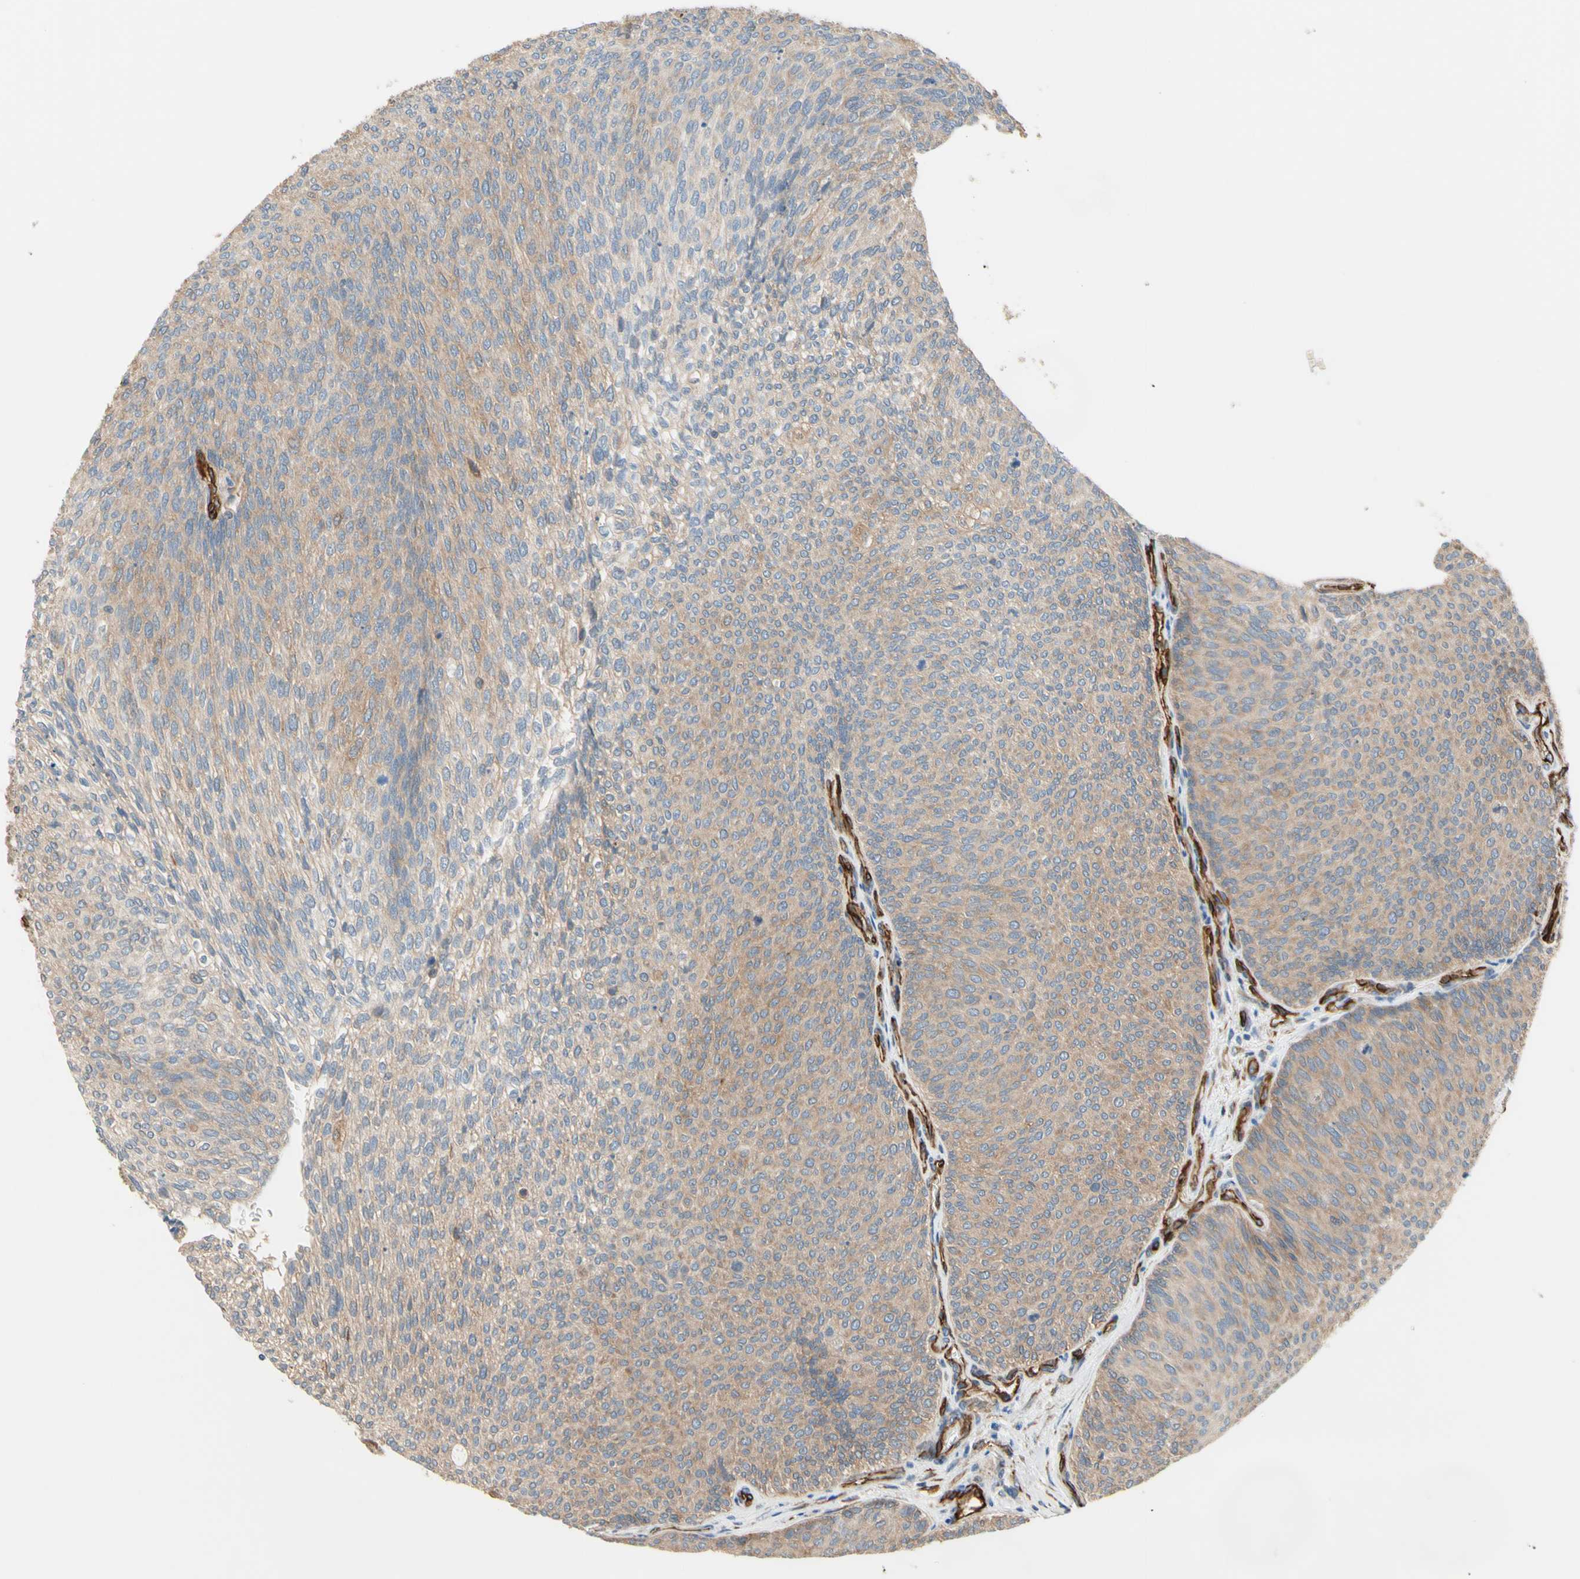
{"staining": {"intensity": "weak", "quantity": "25%-75%", "location": "cytoplasmic/membranous"}, "tissue": "urothelial cancer", "cell_type": "Tumor cells", "image_type": "cancer", "snomed": [{"axis": "morphology", "description": "Urothelial carcinoma, Low grade"}, {"axis": "topography", "description": "Urinary bladder"}], "caption": "Tumor cells exhibit weak cytoplasmic/membranous positivity in approximately 25%-75% of cells in urothelial cancer.", "gene": "TRAF2", "patient": {"sex": "female", "age": 79}}